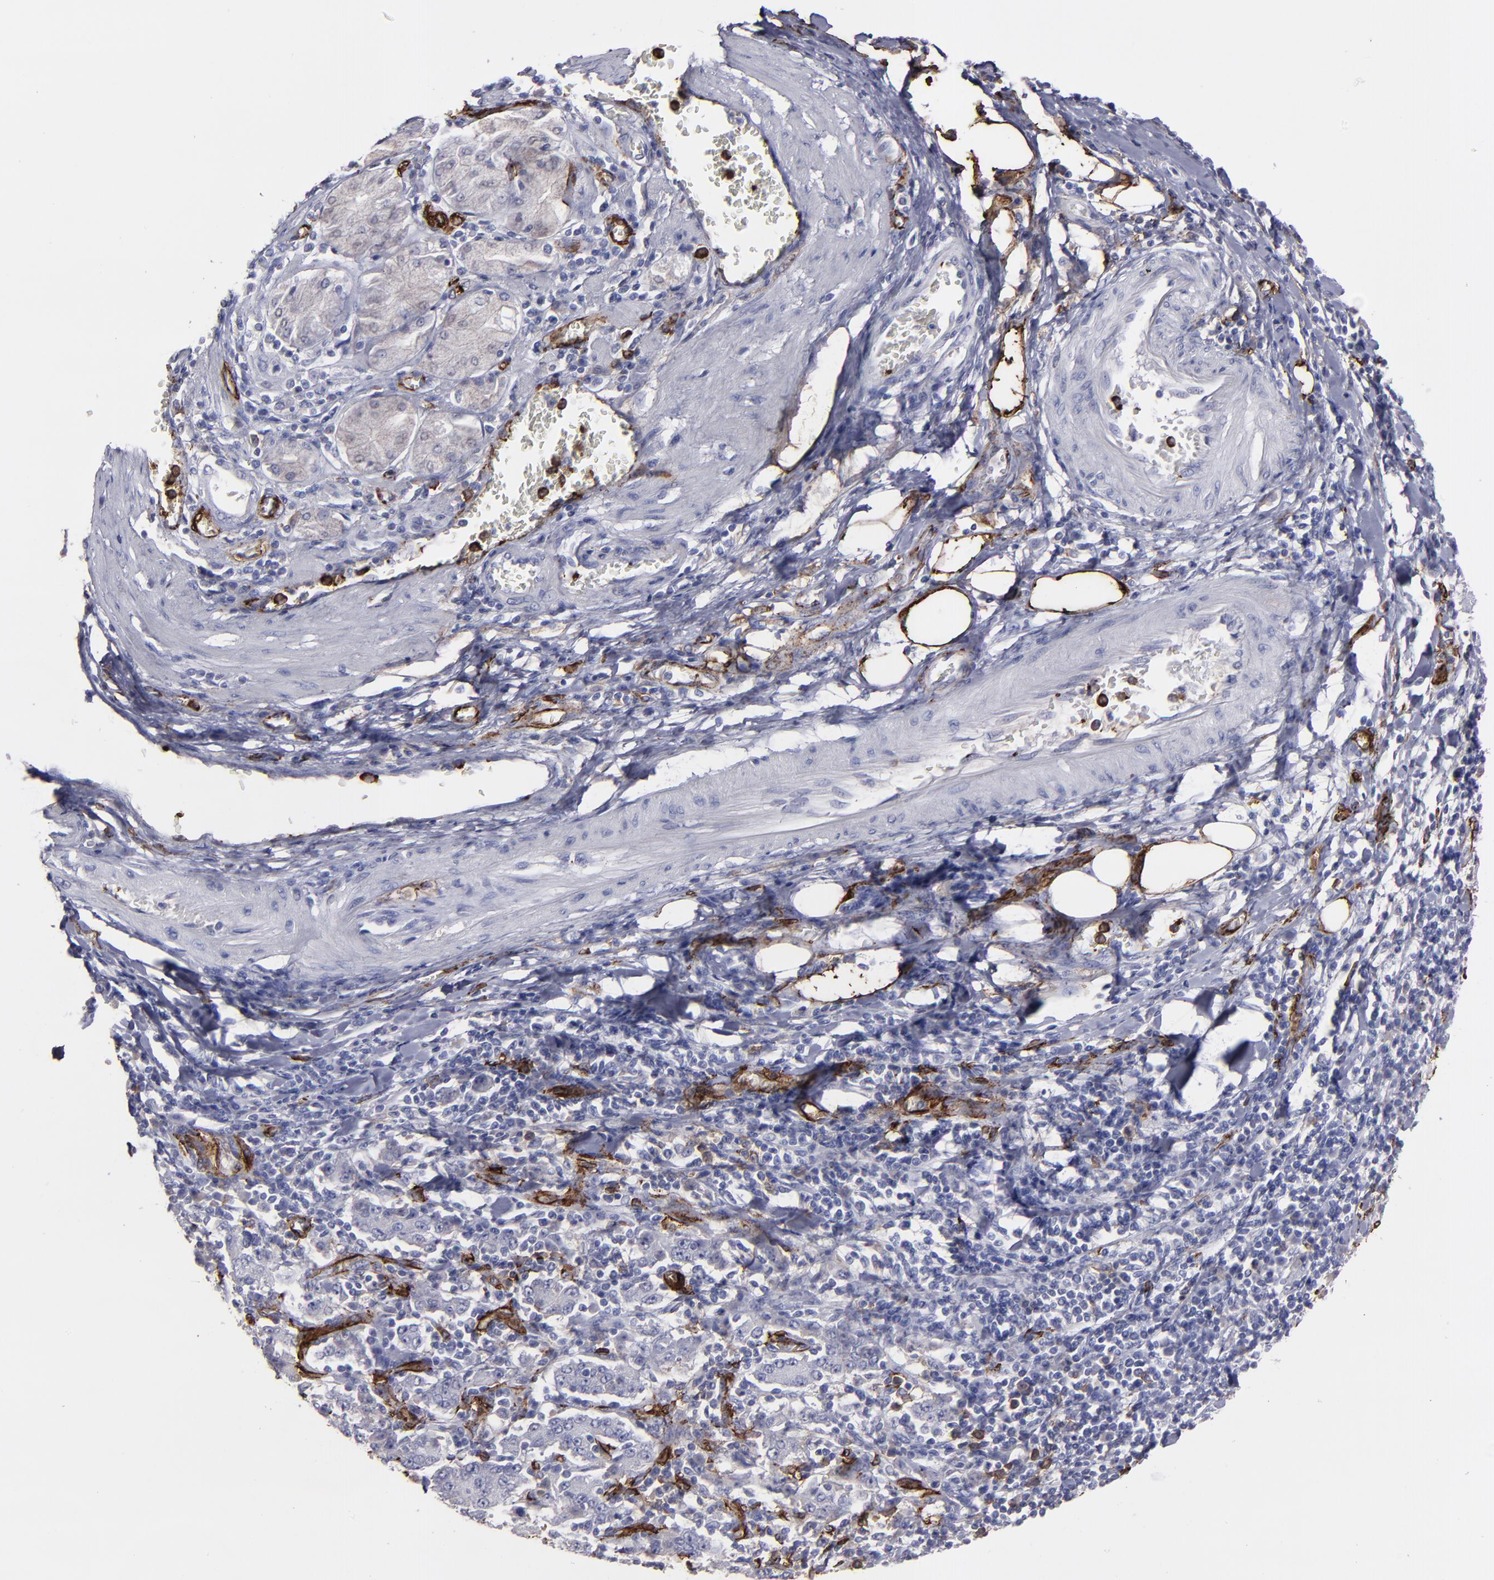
{"staining": {"intensity": "negative", "quantity": "none", "location": "none"}, "tissue": "stomach cancer", "cell_type": "Tumor cells", "image_type": "cancer", "snomed": [{"axis": "morphology", "description": "Normal tissue, NOS"}, {"axis": "morphology", "description": "Adenocarcinoma, NOS"}, {"axis": "topography", "description": "Stomach, upper"}, {"axis": "topography", "description": "Stomach"}], "caption": "DAB immunohistochemical staining of human stomach cancer shows no significant expression in tumor cells.", "gene": "CD36", "patient": {"sex": "male", "age": 59}}